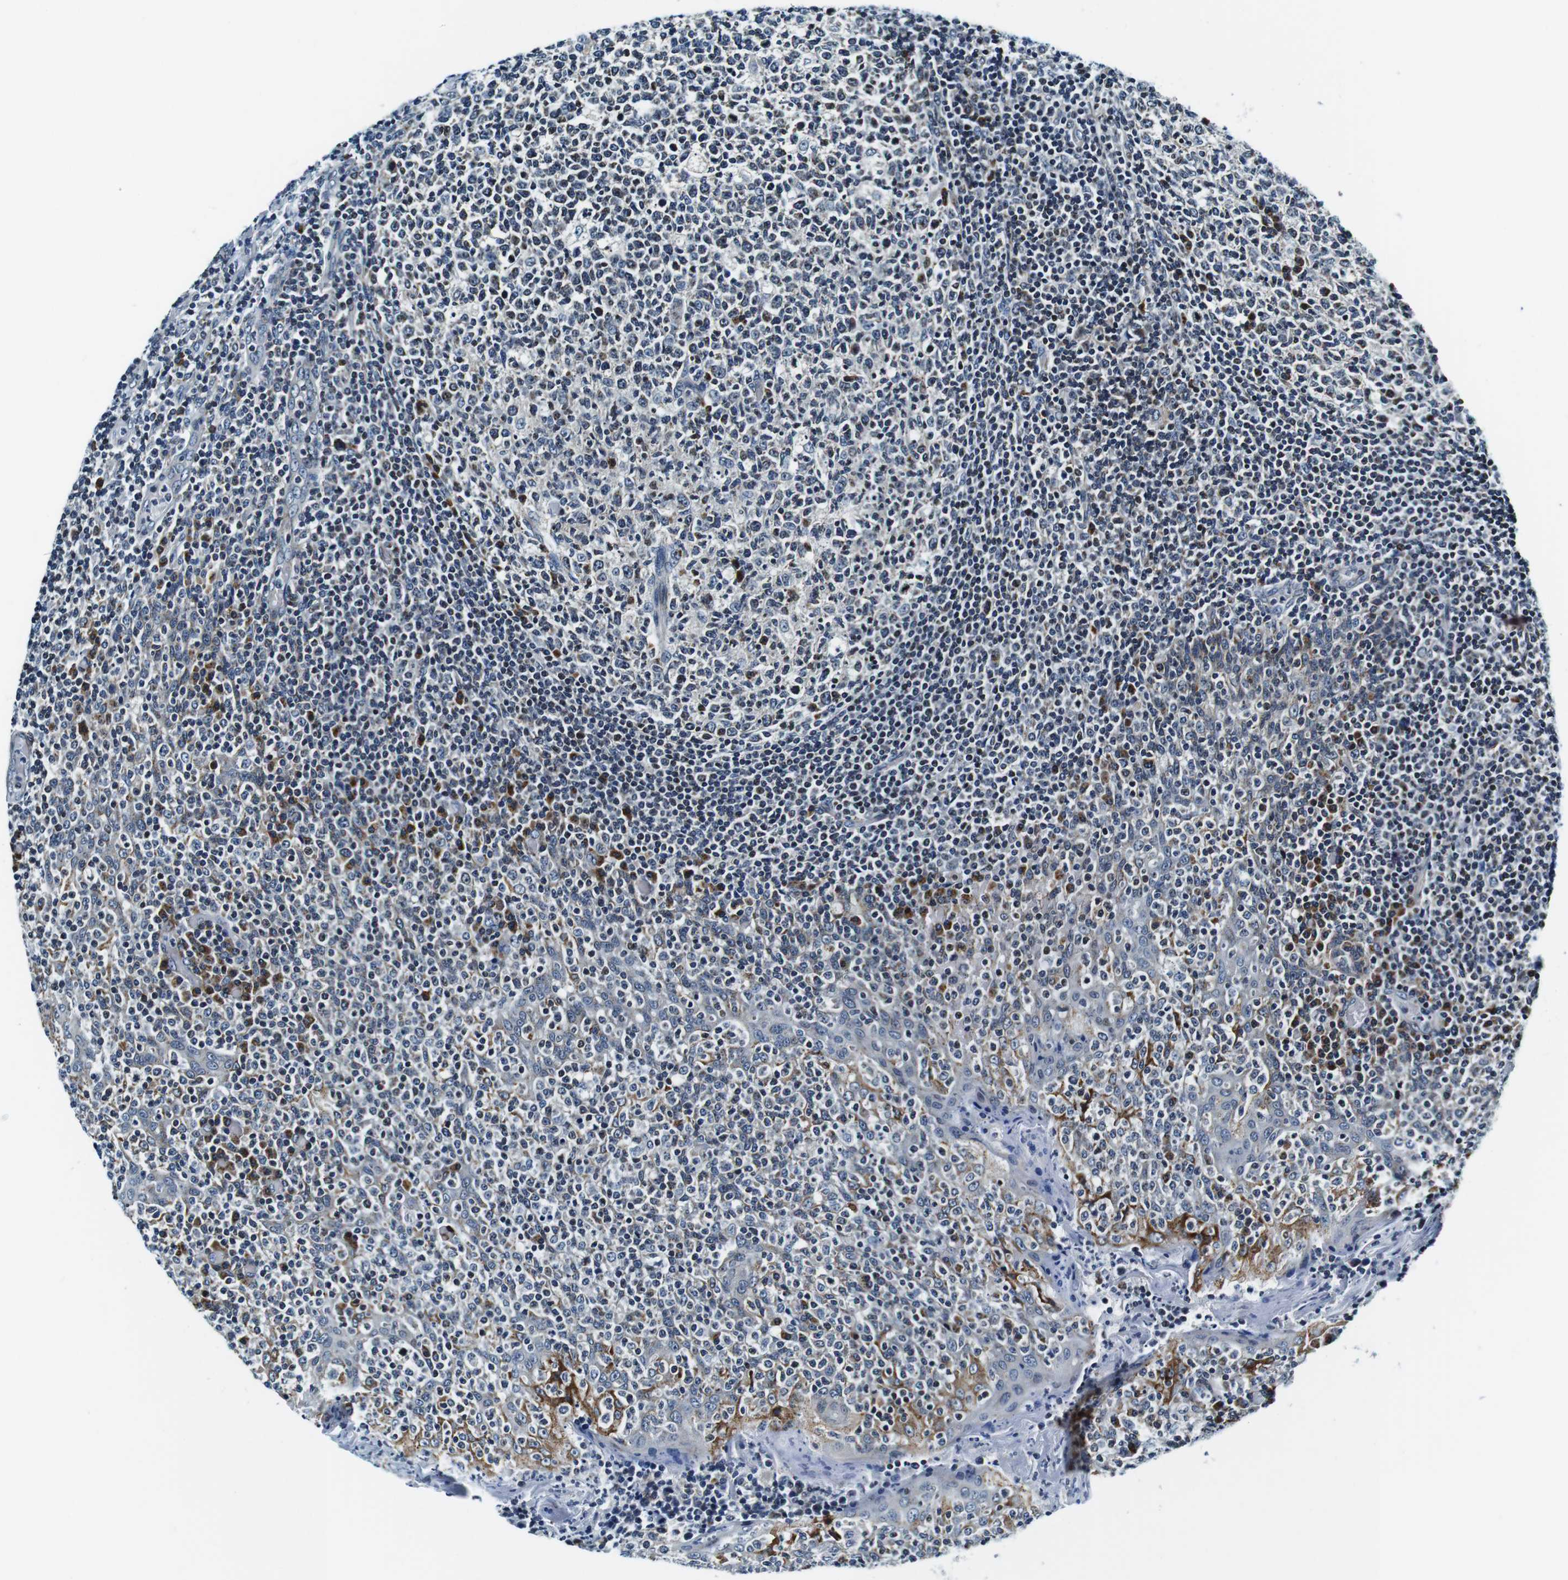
{"staining": {"intensity": "strong", "quantity": "<25%", "location": "cytoplasmic/membranous"}, "tissue": "tonsil", "cell_type": "Germinal center cells", "image_type": "normal", "snomed": [{"axis": "morphology", "description": "Normal tissue, NOS"}, {"axis": "topography", "description": "Tonsil"}], "caption": "Brown immunohistochemical staining in unremarkable tonsil demonstrates strong cytoplasmic/membranous expression in about <25% of germinal center cells. Ihc stains the protein of interest in brown and the nuclei are stained blue.", "gene": "FAR2", "patient": {"sex": "female", "age": 19}}